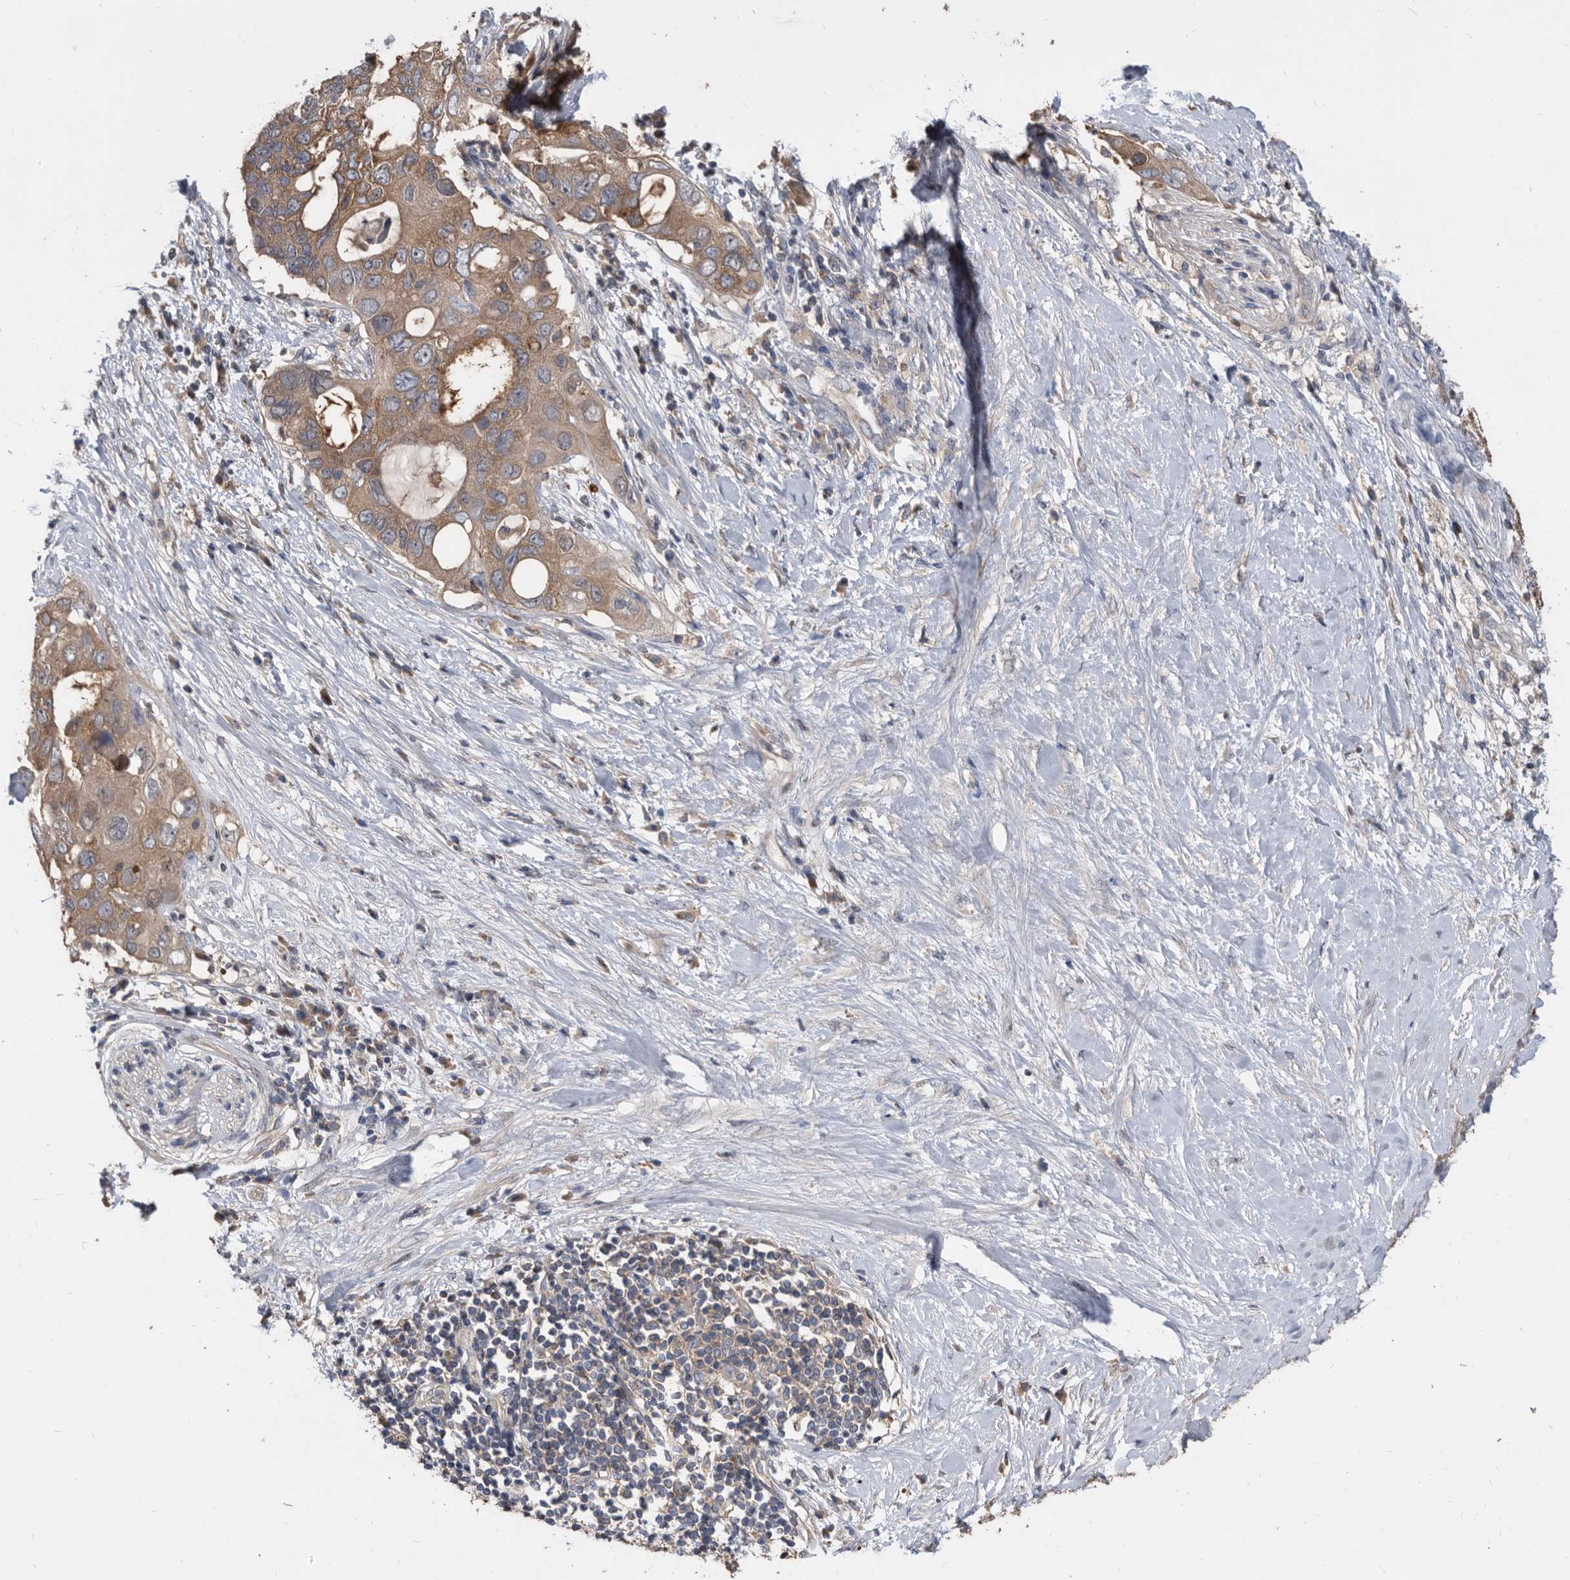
{"staining": {"intensity": "moderate", "quantity": ">75%", "location": "cytoplasmic/membranous"}, "tissue": "pancreatic cancer", "cell_type": "Tumor cells", "image_type": "cancer", "snomed": [{"axis": "morphology", "description": "Adenocarcinoma, NOS"}, {"axis": "topography", "description": "Pancreas"}], "caption": "This is a micrograph of immunohistochemistry staining of pancreatic cancer, which shows moderate expression in the cytoplasmic/membranous of tumor cells.", "gene": "APEH", "patient": {"sex": "female", "age": 56}}